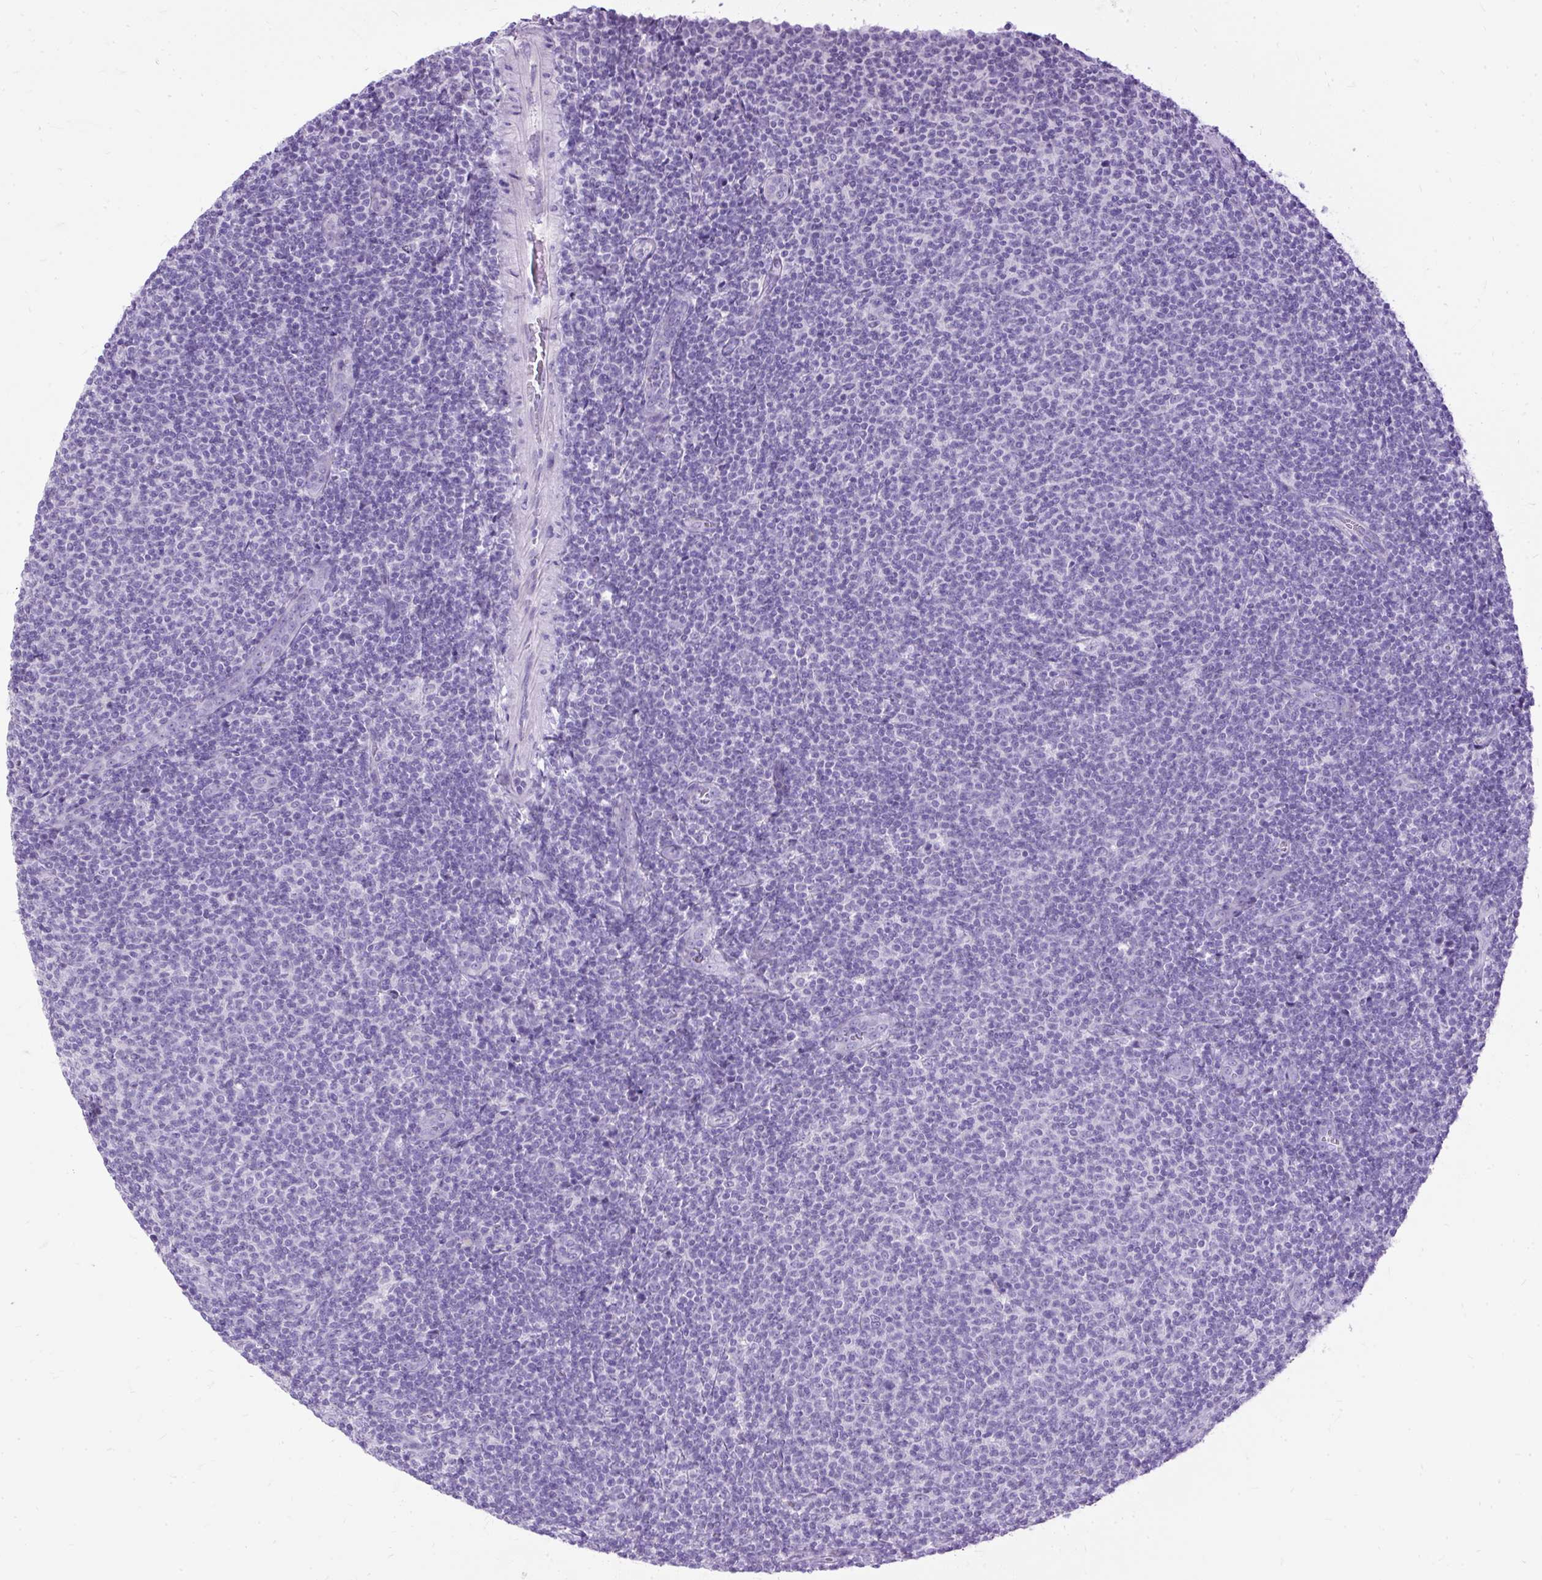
{"staining": {"intensity": "negative", "quantity": "none", "location": "none"}, "tissue": "lymphoma", "cell_type": "Tumor cells", "image_type": "cancer", "snomed": [{"axis": "morphology", "description": "Malignant lymphoma, non-Hodgkin's type, Low grade"}, {"axis": "topography", "description": "Lymph node"}], "caption": "Immunohistochemistry (IHC) histopathology image of neoplastic tissue: malignant lymphoma, non-Hodgkin's type (low-grade) stained with DAB (3,3'-diaminobenzidine) exhibits no significant protein positivity in tumor cells.", "gene": "HEY1", "patient": {"sex": "male", "age": 66}}